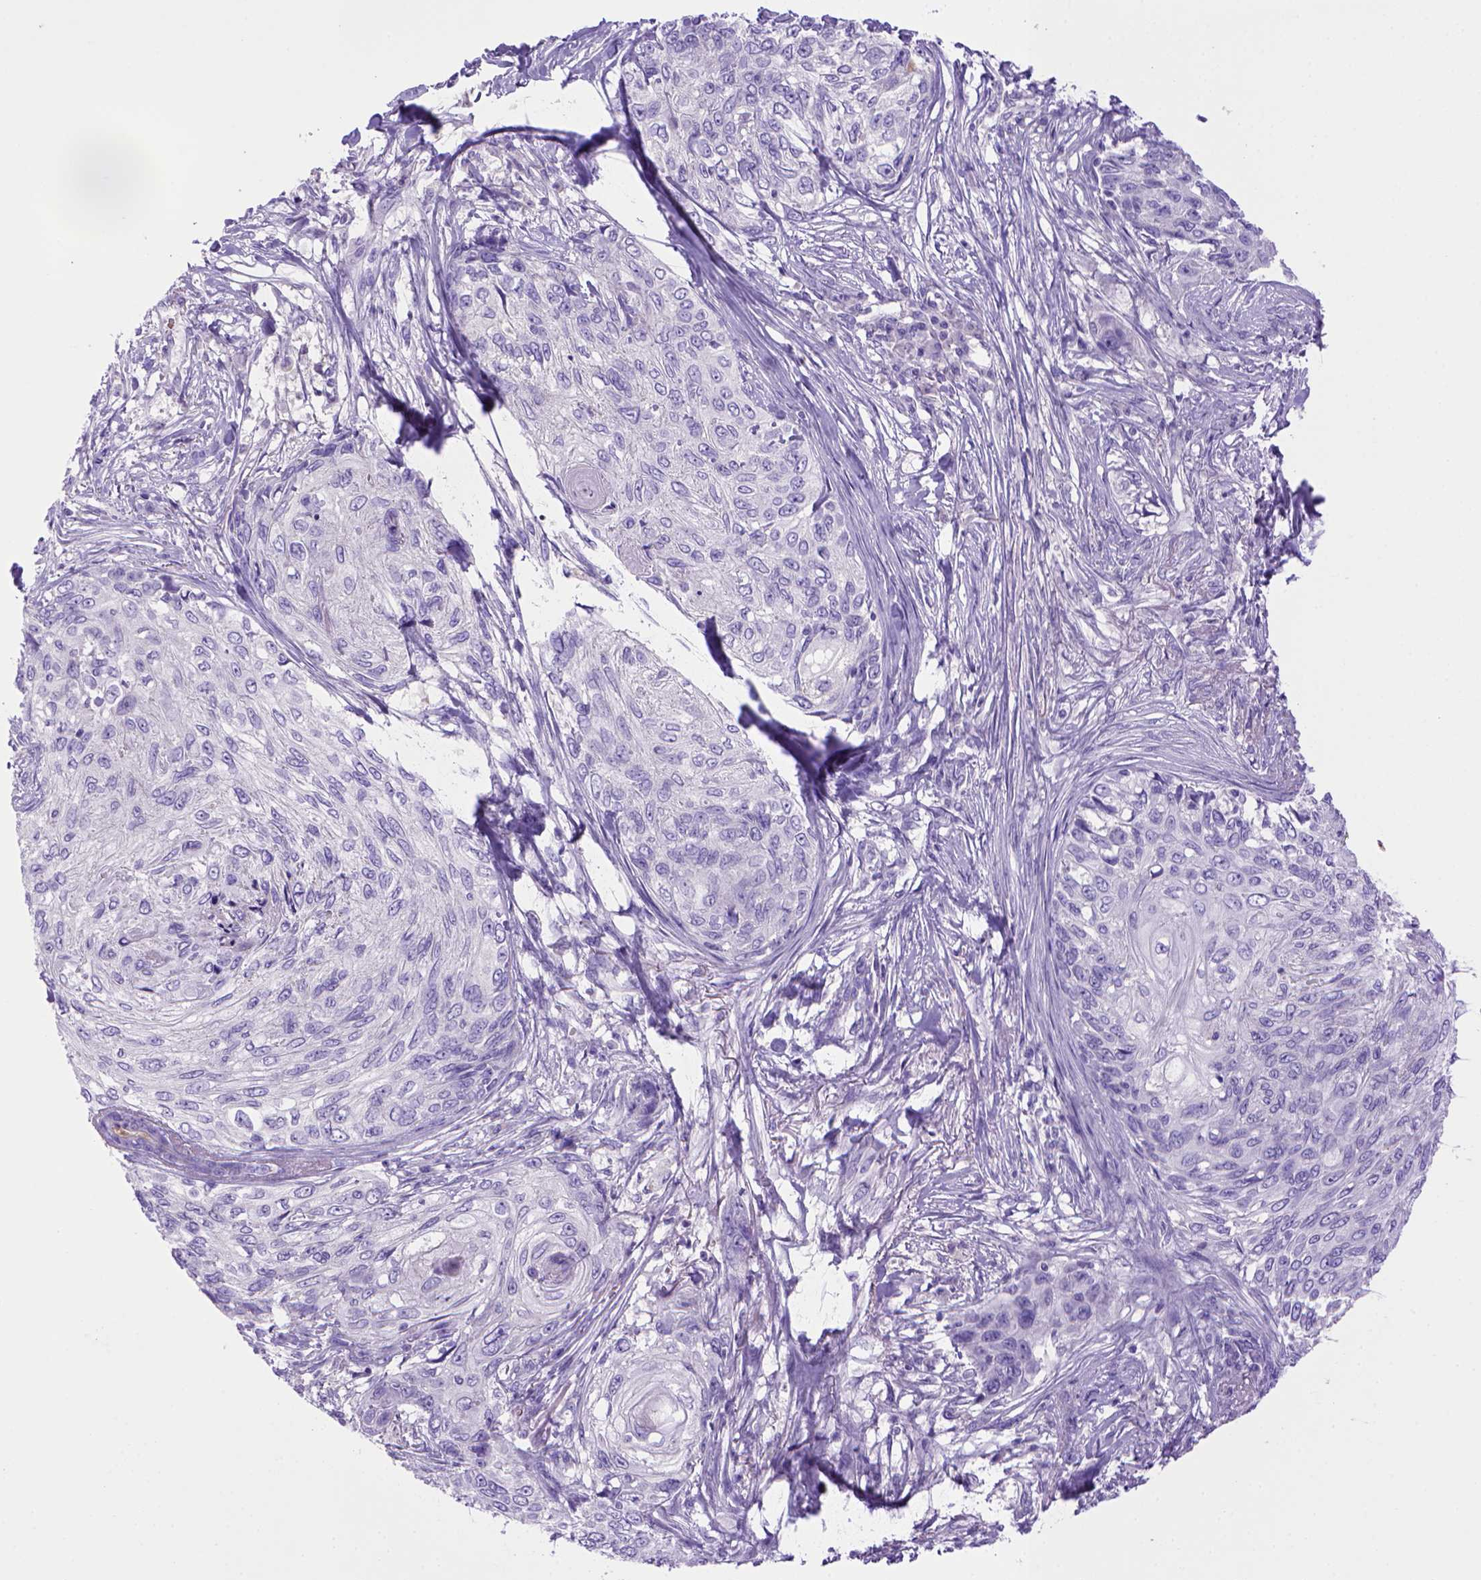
{"staining": {"intensity": "negative", "quantity": "none", "location": "none"}, "tissue": "skin cancer", "cell_type": "Tumor cells", "image_type": "cancer", "snomed": [{"axis": "morphology", "description": "Squamous cell carcinoma, NOS"}, {"axis": "topography", "description": "Skin"}], "caption": "High power microscopy photomicrograph of an immunohistochemistry micrograph of squamous cell carcinoma (skin), revealing no significant staining in tumor cells. Brightfield microscopy of IHC stained with DAB (3,3'-diaminobenzidine) (brown) and hematoxylin (blue), captured at high magnification.", "gene": "BAAT", "patient": {"sex": "male", "age": 92}}